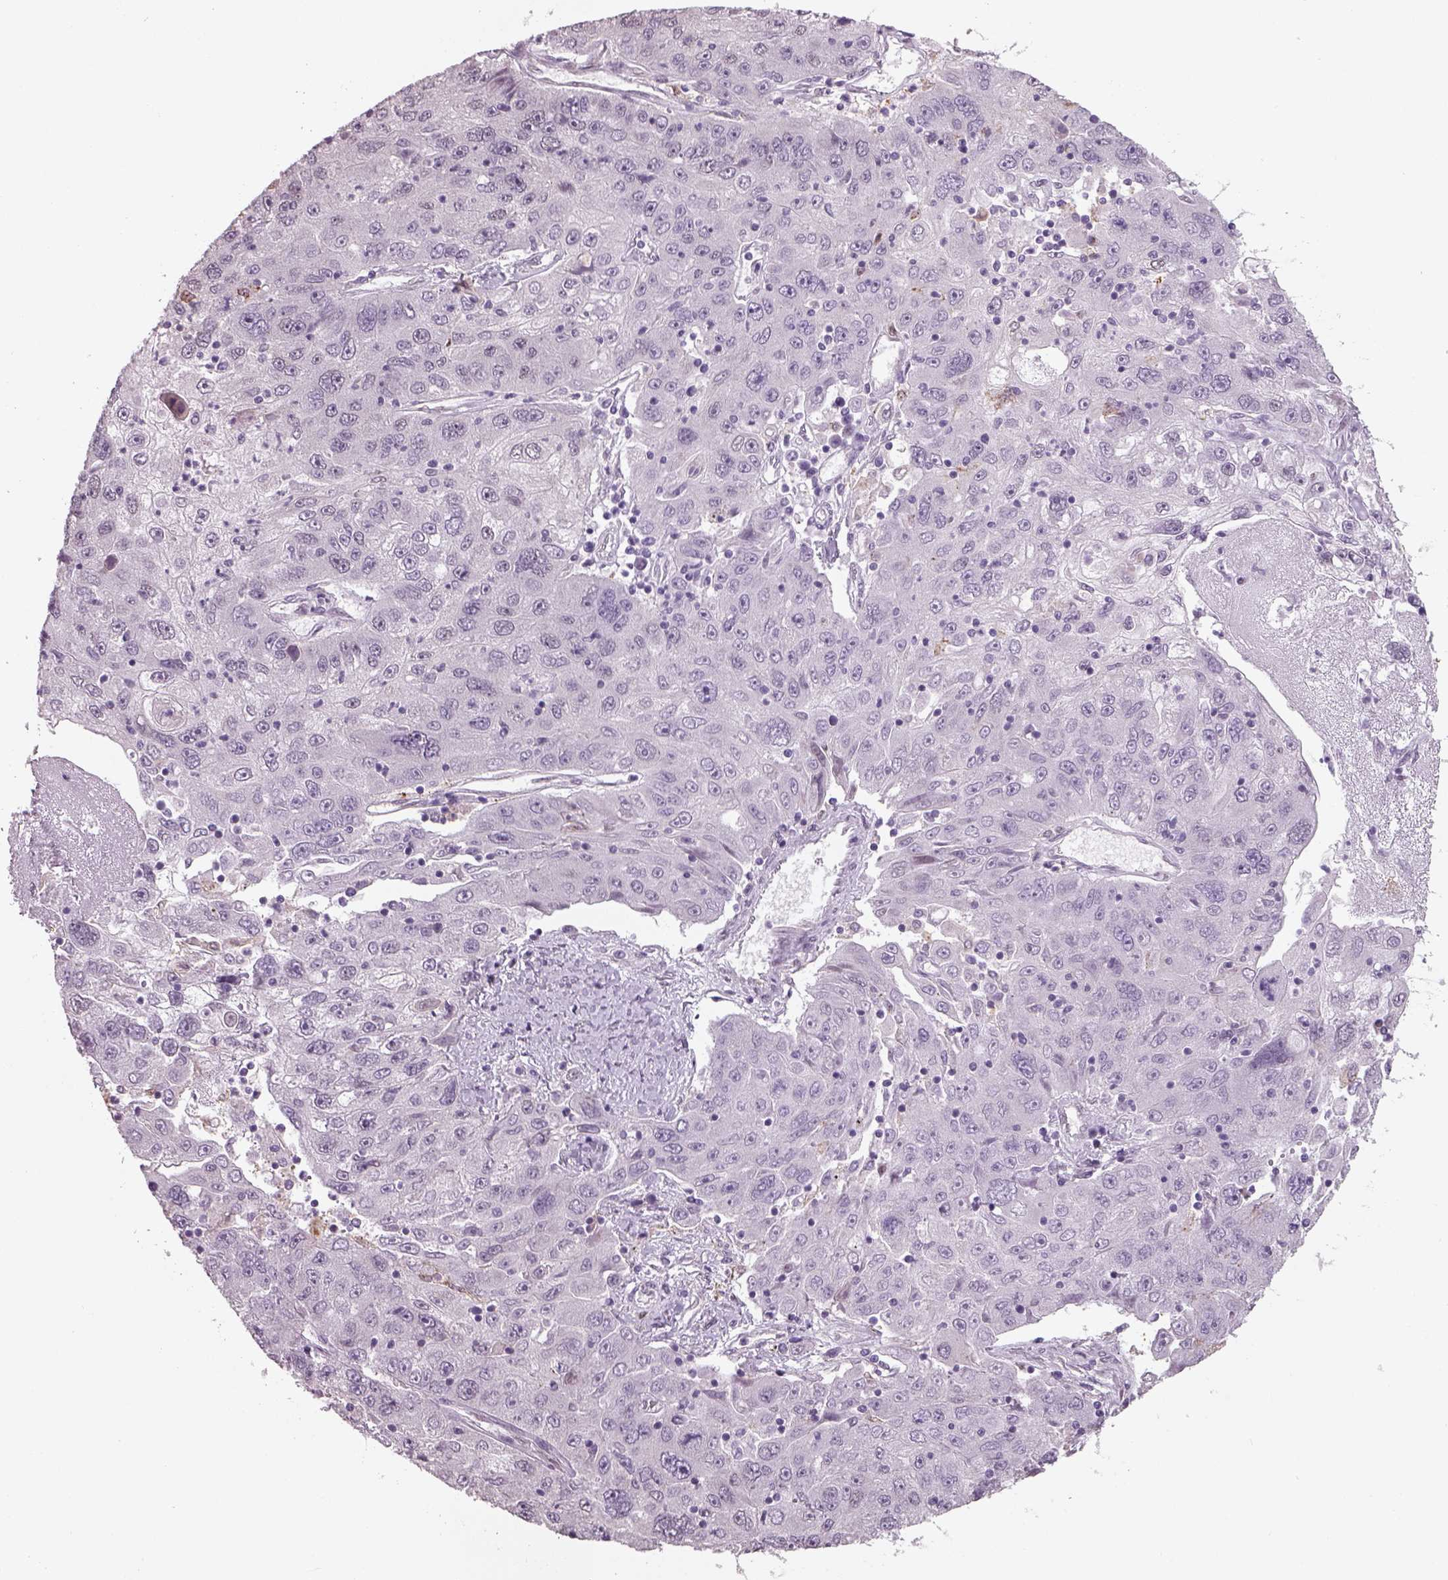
{"staining": {"intensity": "negative", "quantity": "none", "location": "none"}, "tissue": "stomach cancer", "cell_type": "Tumor cells", "image_type": "cancer", "snomed": [{"axis": "morphology", "description": "Adenocarcinoma, NOS"}, {"axis": "topography", "description": "Stomach"}], "caption": "A high-resolution image shows immunohistochemistry (IHC) staining of adenocarcinoma (stomach), which shows no significant positivity in tumor cells.", "gene": "NAT8", "patient": {"sex": "male", "age": 56}}